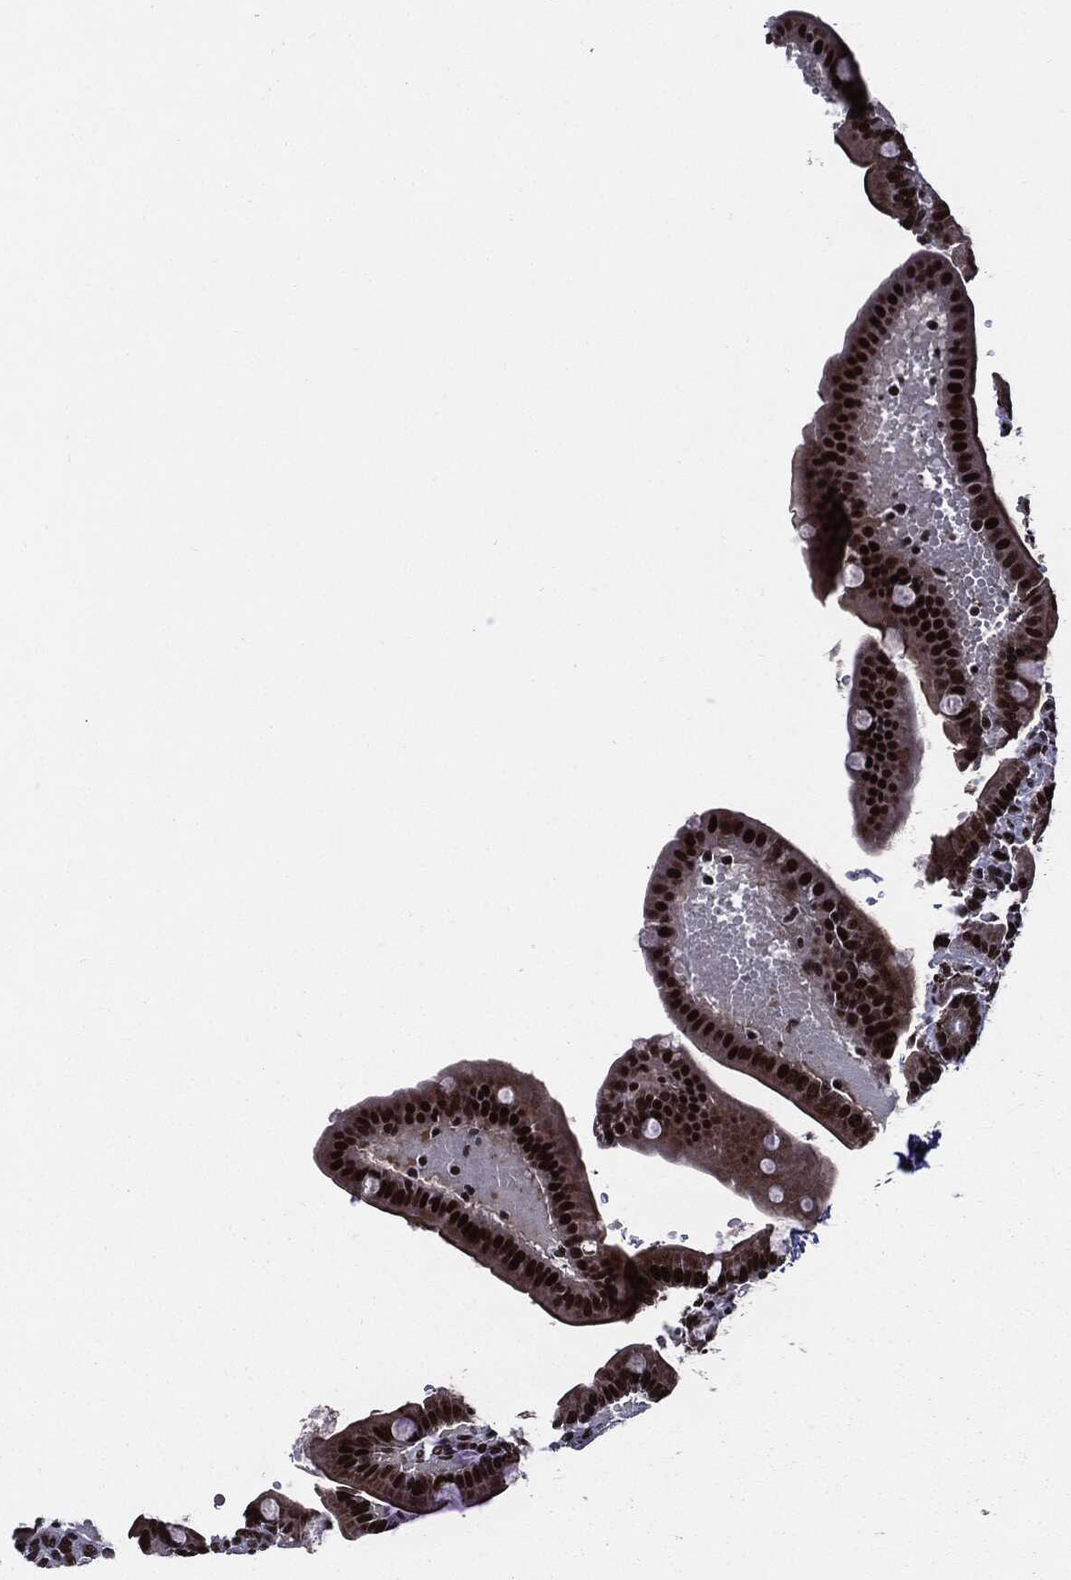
{"staining": {"intensity": "strong", "quantity": ">75%", "location": "nuclear"}, "tissue": "small intestine", "cell_type": "Glandular cells", "image_type": "normal", "snomed": [{"axis": "morphology", "description": "Normal tissue, NOS"}, {"axis": "topography", "description": "Small intestine"}], "caption": "The photomicrograph exhibits a brown stain indicating the presence of a protein in the nuclear of glandular cells in small intestine. The staining was performed using DAB to visualize the protein expression in brown, while the nuclei were stained in blue with hematoxylin (Magnification: 20x).", "gene": "ZFP91", "patient": {"sex": "male", "age": 66}}